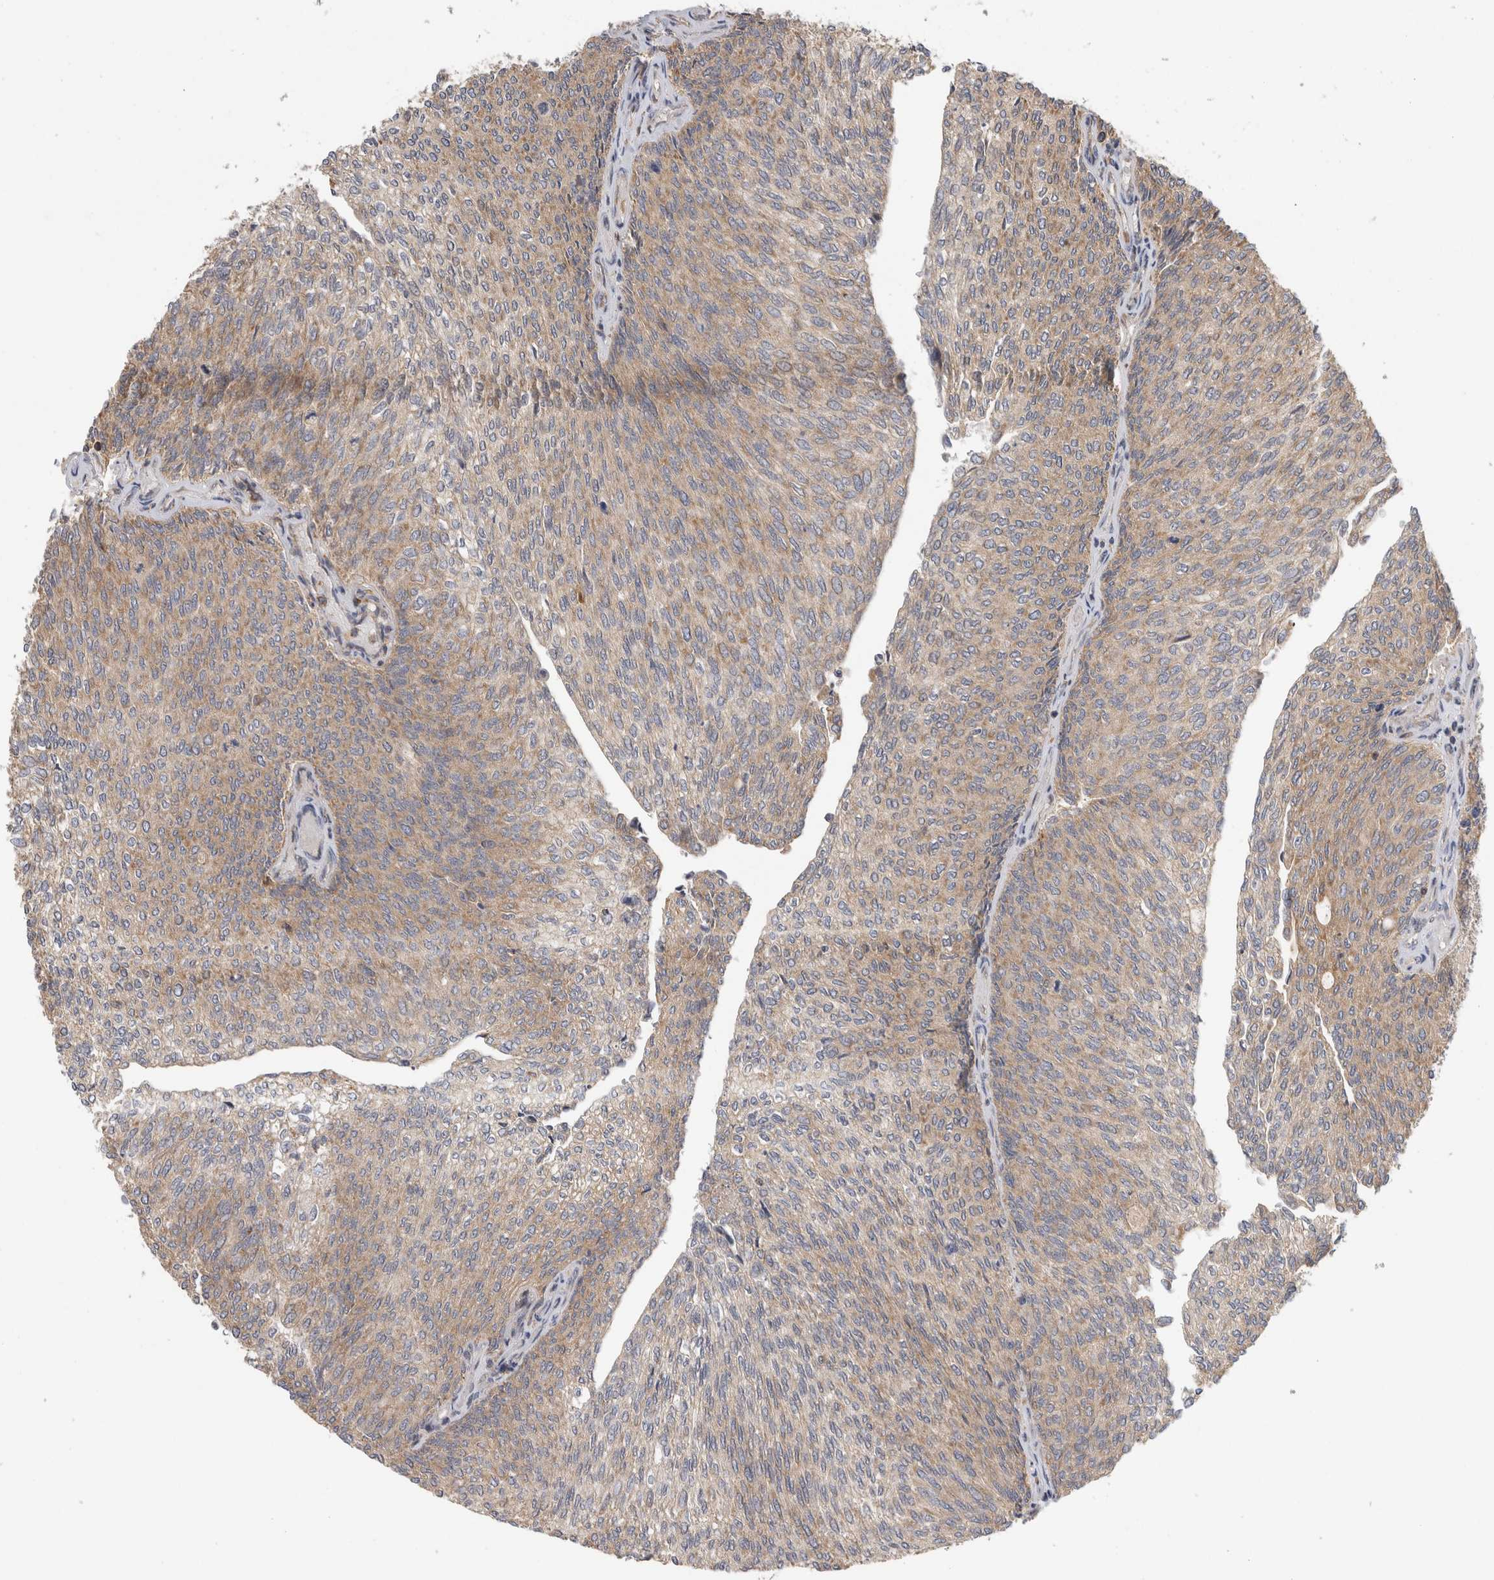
{"staining": {"intensity": "moderate", "quantity": ">75%", "location": "cytoplasmic/membranous"}, "tissue": "urothelial cancer", "cell_type": "Tumor cells", "image_type": "cancer", "snomed": [{"axis": "morphology", "description": "Urothelial carcinoma, Low grade"}, {"axis": "topography", "description": "Urinary bladder"}], "caption": "Tumor cells demonstrate moderate cytoplasmic/membranous staining in approximately >75% of cells in urothelial cancer.", "gene": "GRIK2", "patient": {"sex": "female", "age": 79}}